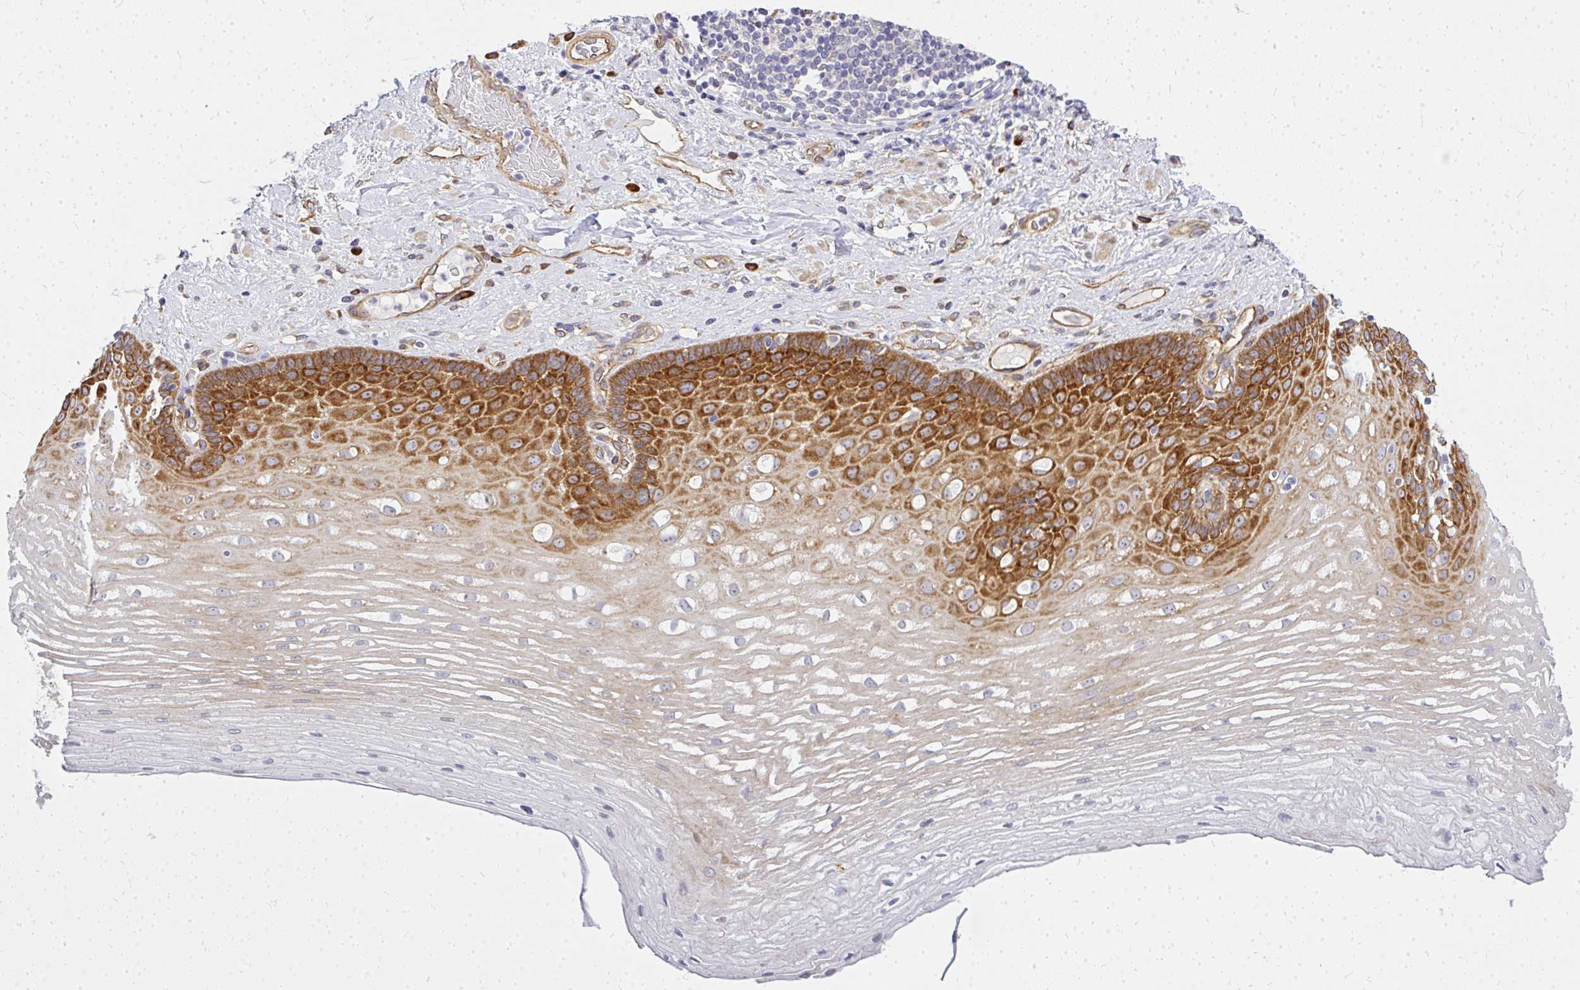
{"staining": {"intensity": "strong", "quantity": "25%-75%", "location": "cytoplasmic/membranous"}, "tissue": "esophagus", "cell_type": "Squamous epithelial cells", "image_type": "normal", "snomed": [{"axis": "morphology", "description": "Normal tissue, NOS"}, {"axis": "topography", "description": "Esophagus"}], "caption": "DAB (3,3'-diaminobenzidine) immunohistochemical staining of unremarkable human esophagus shows strong cytoplasmic/membranous protein expression in approximately 25%-75% of squamous epithelial cells. (Stains: DAB (3,3'-diaminobenzidine) in brown, nuclei in blue, Microscopy: brightfield microscopy at high magnification).", "gene": "ENSG00000258472", "patient": {"sex": "male", "age": 62}}